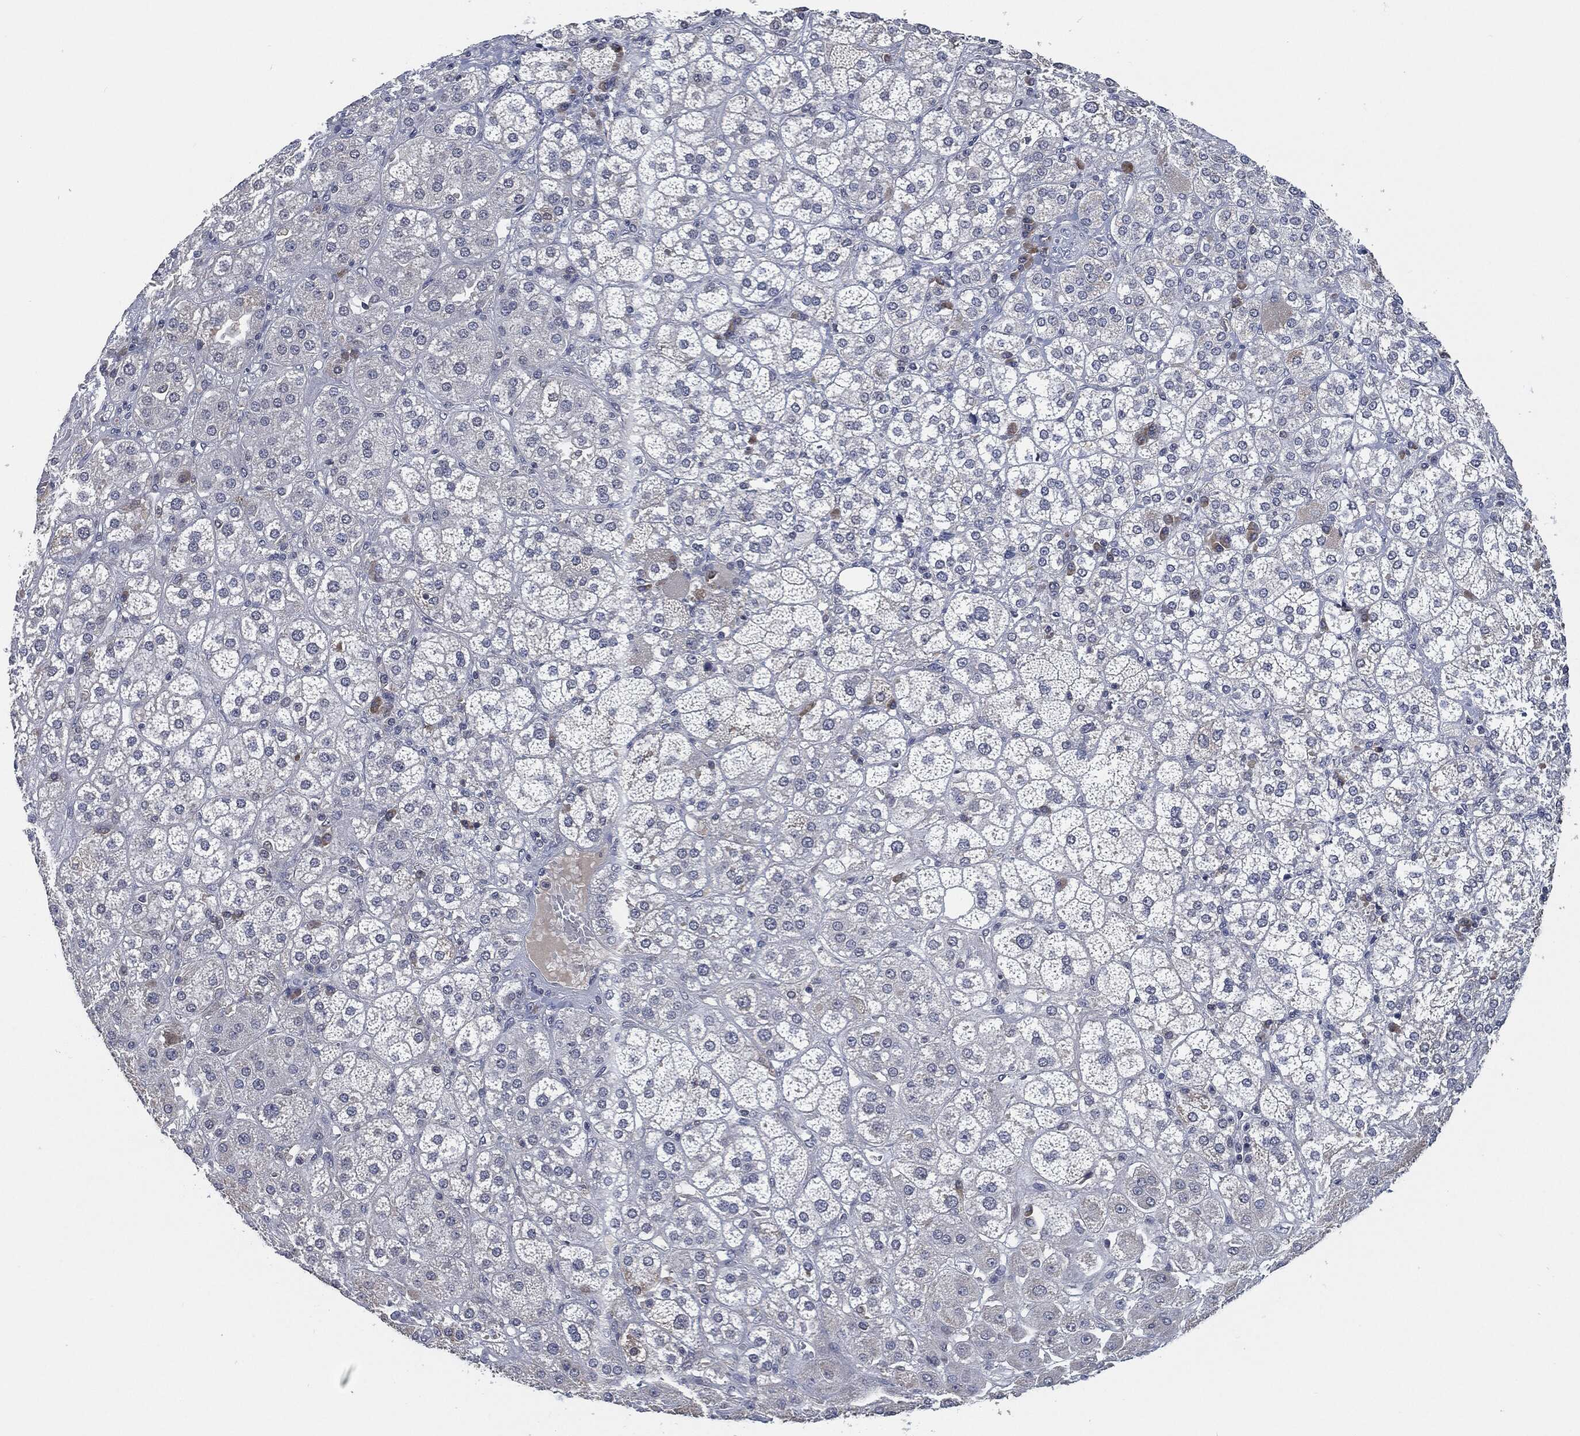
{"staining": {"intensity": "negative", "quantity": "none", "location": "none"}, "tissue": "adrenal gland", "cell_type": "Glandular cells", "image_type": "normal", "snomed": [{"axis": "morphology", "description": "Normal tissue, NOS"}, {"axis": "topography", "description": "Adrenal gland"}], "caption": "A high-resolution photomicrograph shows IHC staining of normal adrenal gland, which shows no significant positivity in glandular cells.", "gene": "IL2RG", "patient": {"sex": "male", "age": 70}}